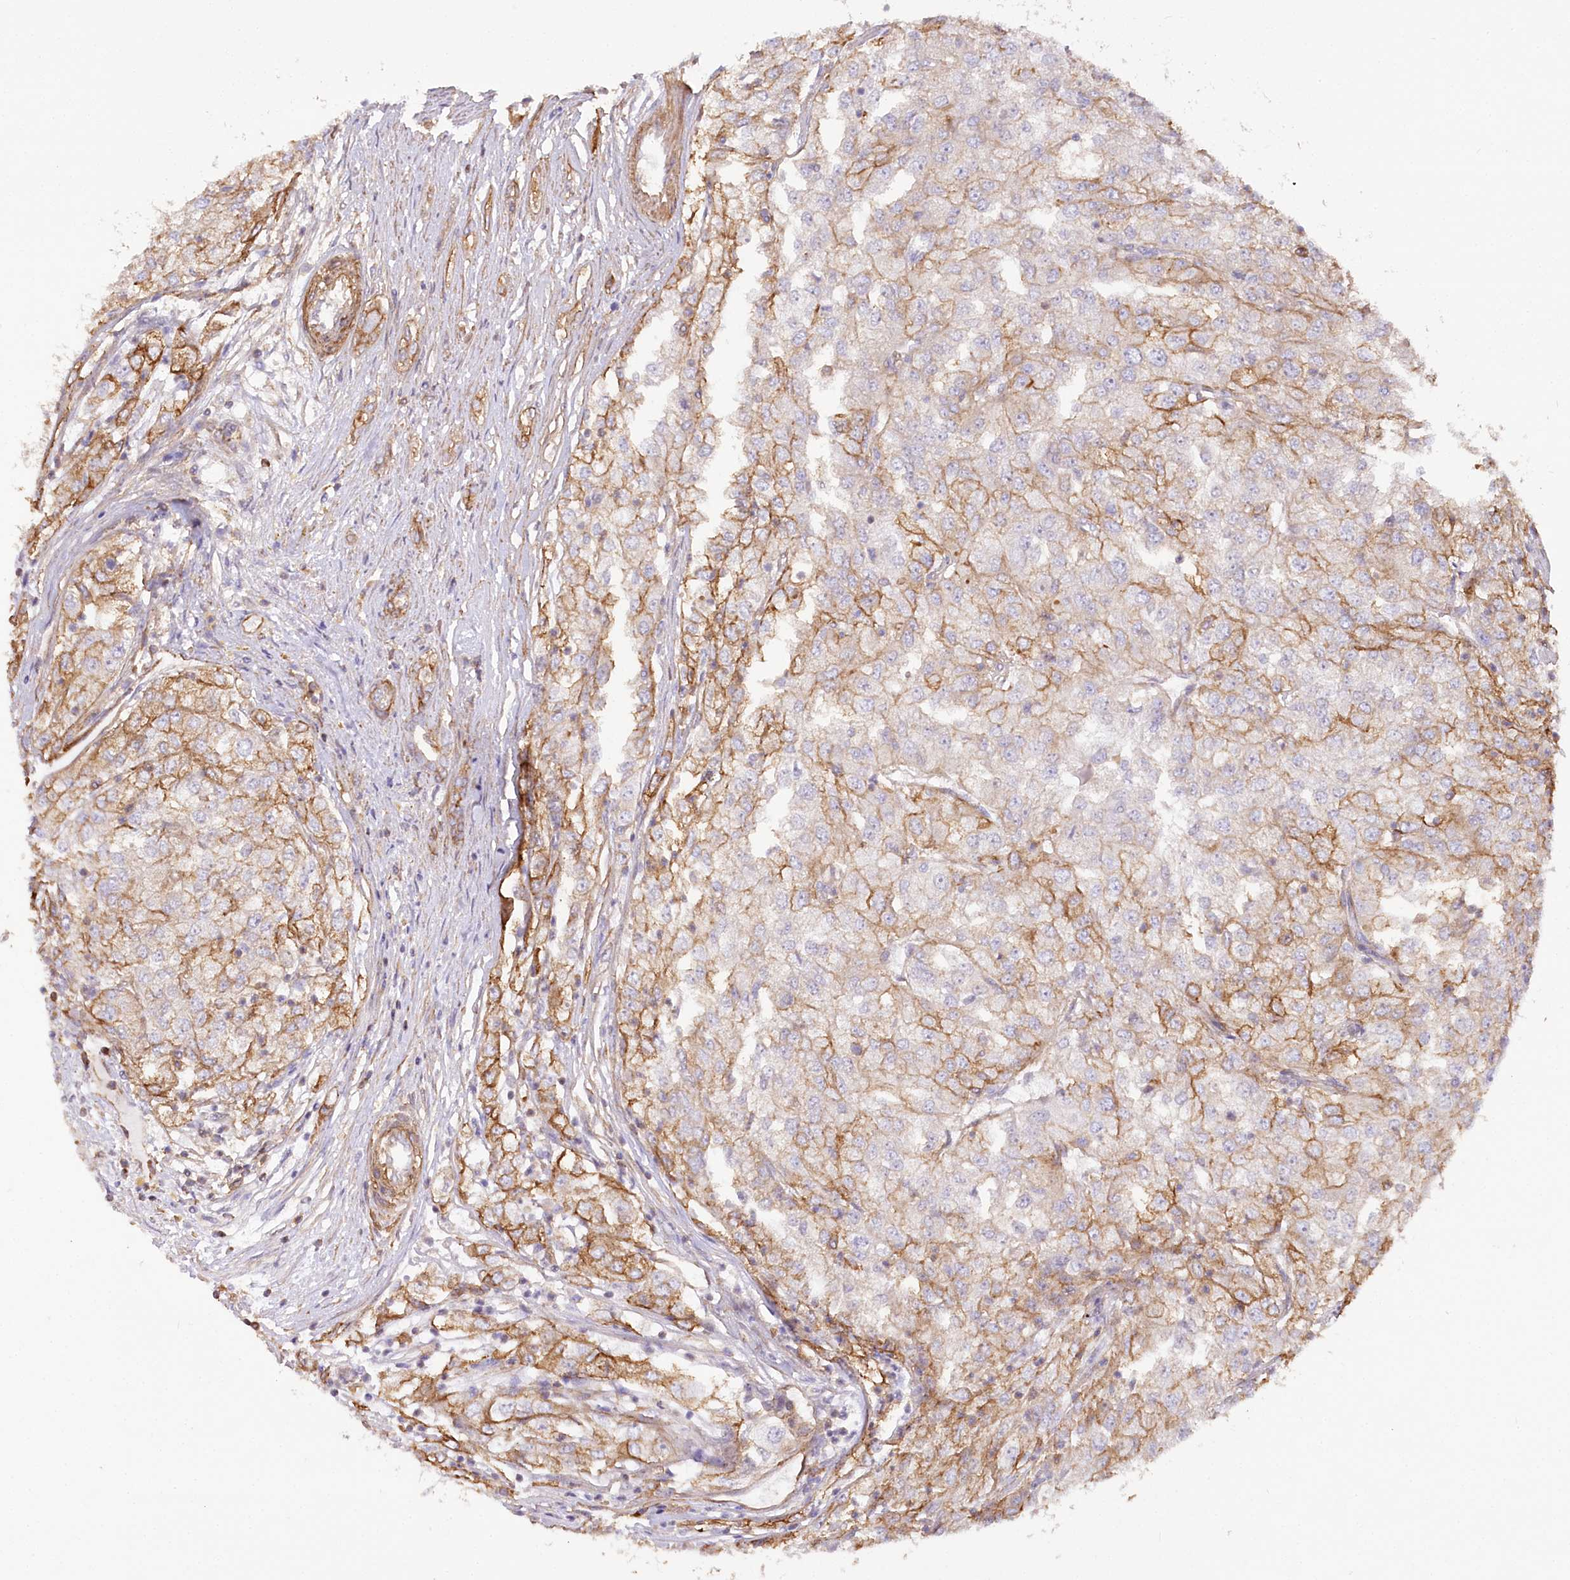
{"staining": {"intensity": "moderate", "quantity": "<25%", "location": "cytoplasmic/membranous"}, "tissue": "renal cancer", "cell_type": "Tumor cells", "image_type": "cancer", "snomed": [{"axis": "morphology", "description": "Adenocarcinoma, NOS"}, {"axis": "topography", "description": "Kidney"}], "caption": "Protein analysis of renal cancer (adenocarcinoma) tissue exhibits moderate cytoplasmic/membranous expression in approximately <25% of tumor cells. The protein of interest is stained brown, and the nuclei are stained in blue (DAB (3,3'-diaminobenzidine) IHC with brightfield microscopy, high magnification).", "gene": "SYNPO2", "patient": {"sex": "female", "age": 54}}